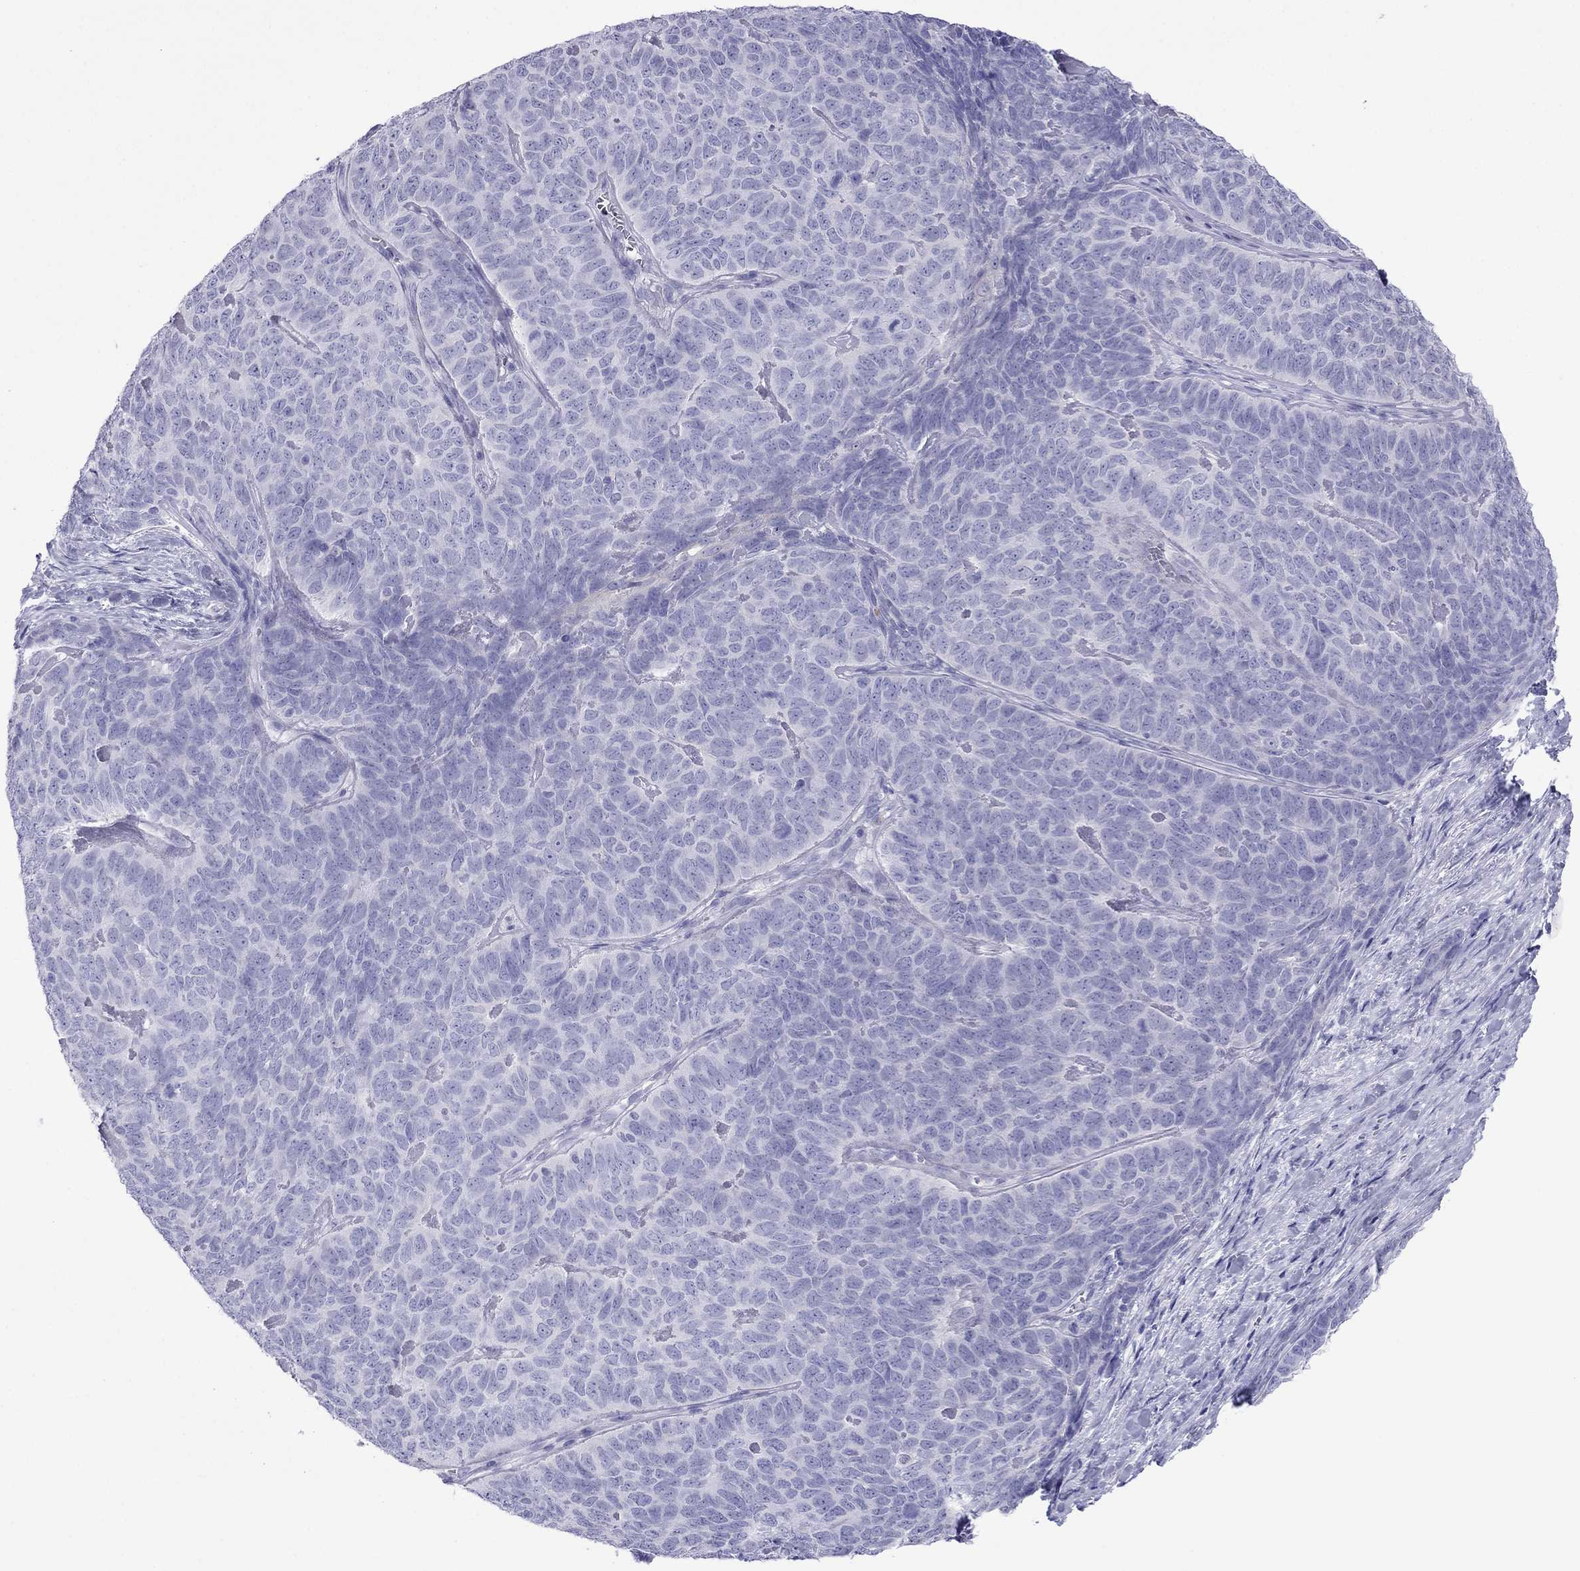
{"staining": {"intensity": "negative", "quantity": "none", "location": "none"}, "tissue": "skin cancer", "cell_type": "Tumor cells", "image_type": "cancer", "snomed": [{"axis": "morphology", "description": "Squamous cell carcinoma, NOS"}, {"axis": "topography", "description": "Skin"}, {"axis": "topography", "description": "Anal"}], "caption": "This micrograph is of squamous cell carcinoma (skin) stained with immunohistochemistry to label a protein in brown with the nuclei are counter-stained blue. There is no positivity in tumor cells.", "gene": "PCDHA6", "patient": {"sex": "female", "age": 51}}